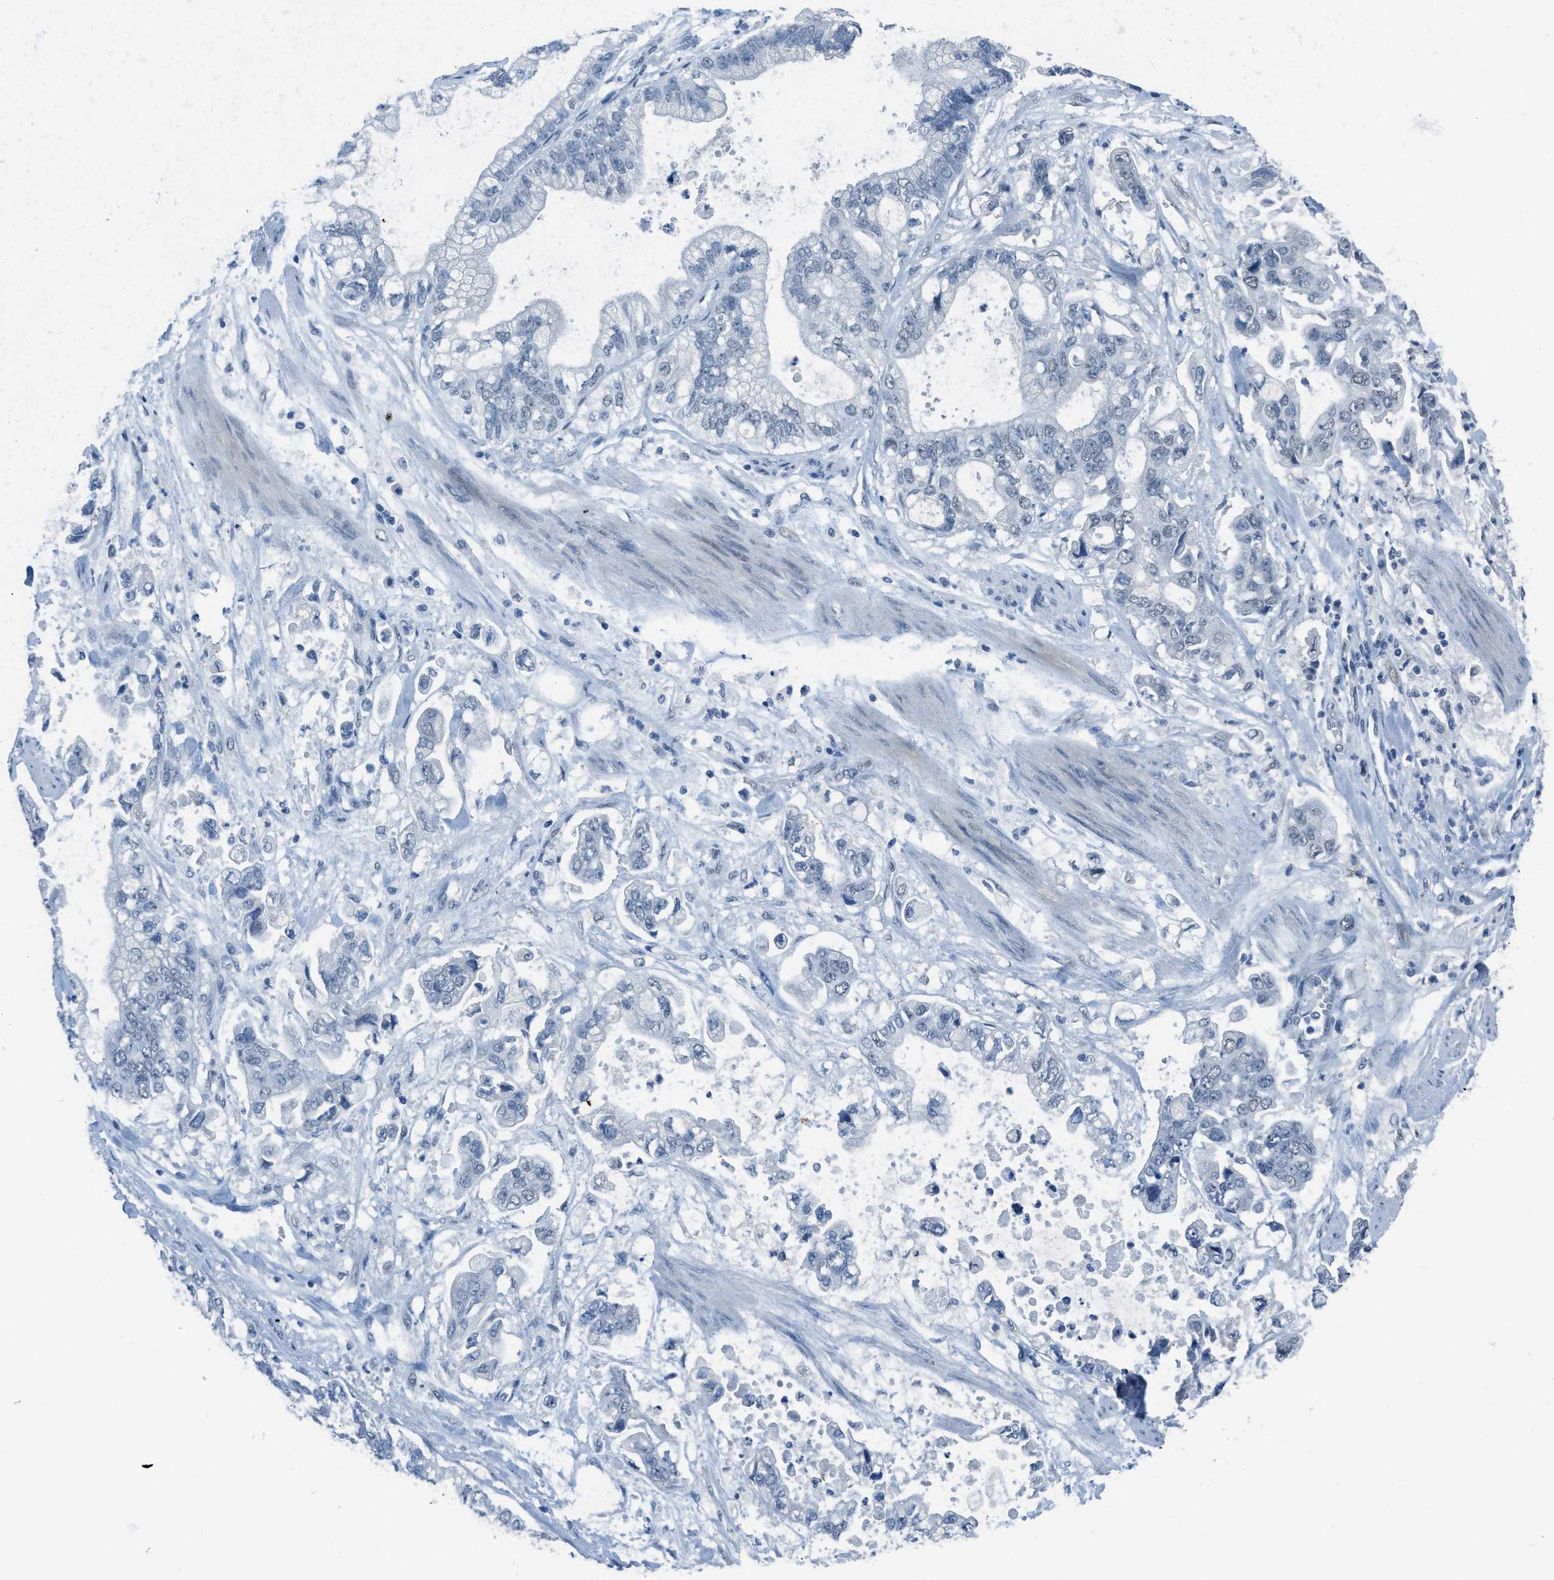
{"staining": {"intensity": "negative", "quantity": "none", "location": "none"}, "tissue": "stomach cancer", "cell_type": "Tumor cells", "image_type": "cancer", "snomed": [{"axis": "morphology", "description": "Normal tissue, NOS"}, {"axis": "morphology", "description": "Adenocarcinoma, NOS"}, {"axis": "topography", "description": "Stomach"}], "caption": "Stomach adenocarcinoma stained for a protein using immunohistochemistry shows no expression tumor cells.", "gene": "TTC13", "patient": {"sex": "male", "age": 62}}